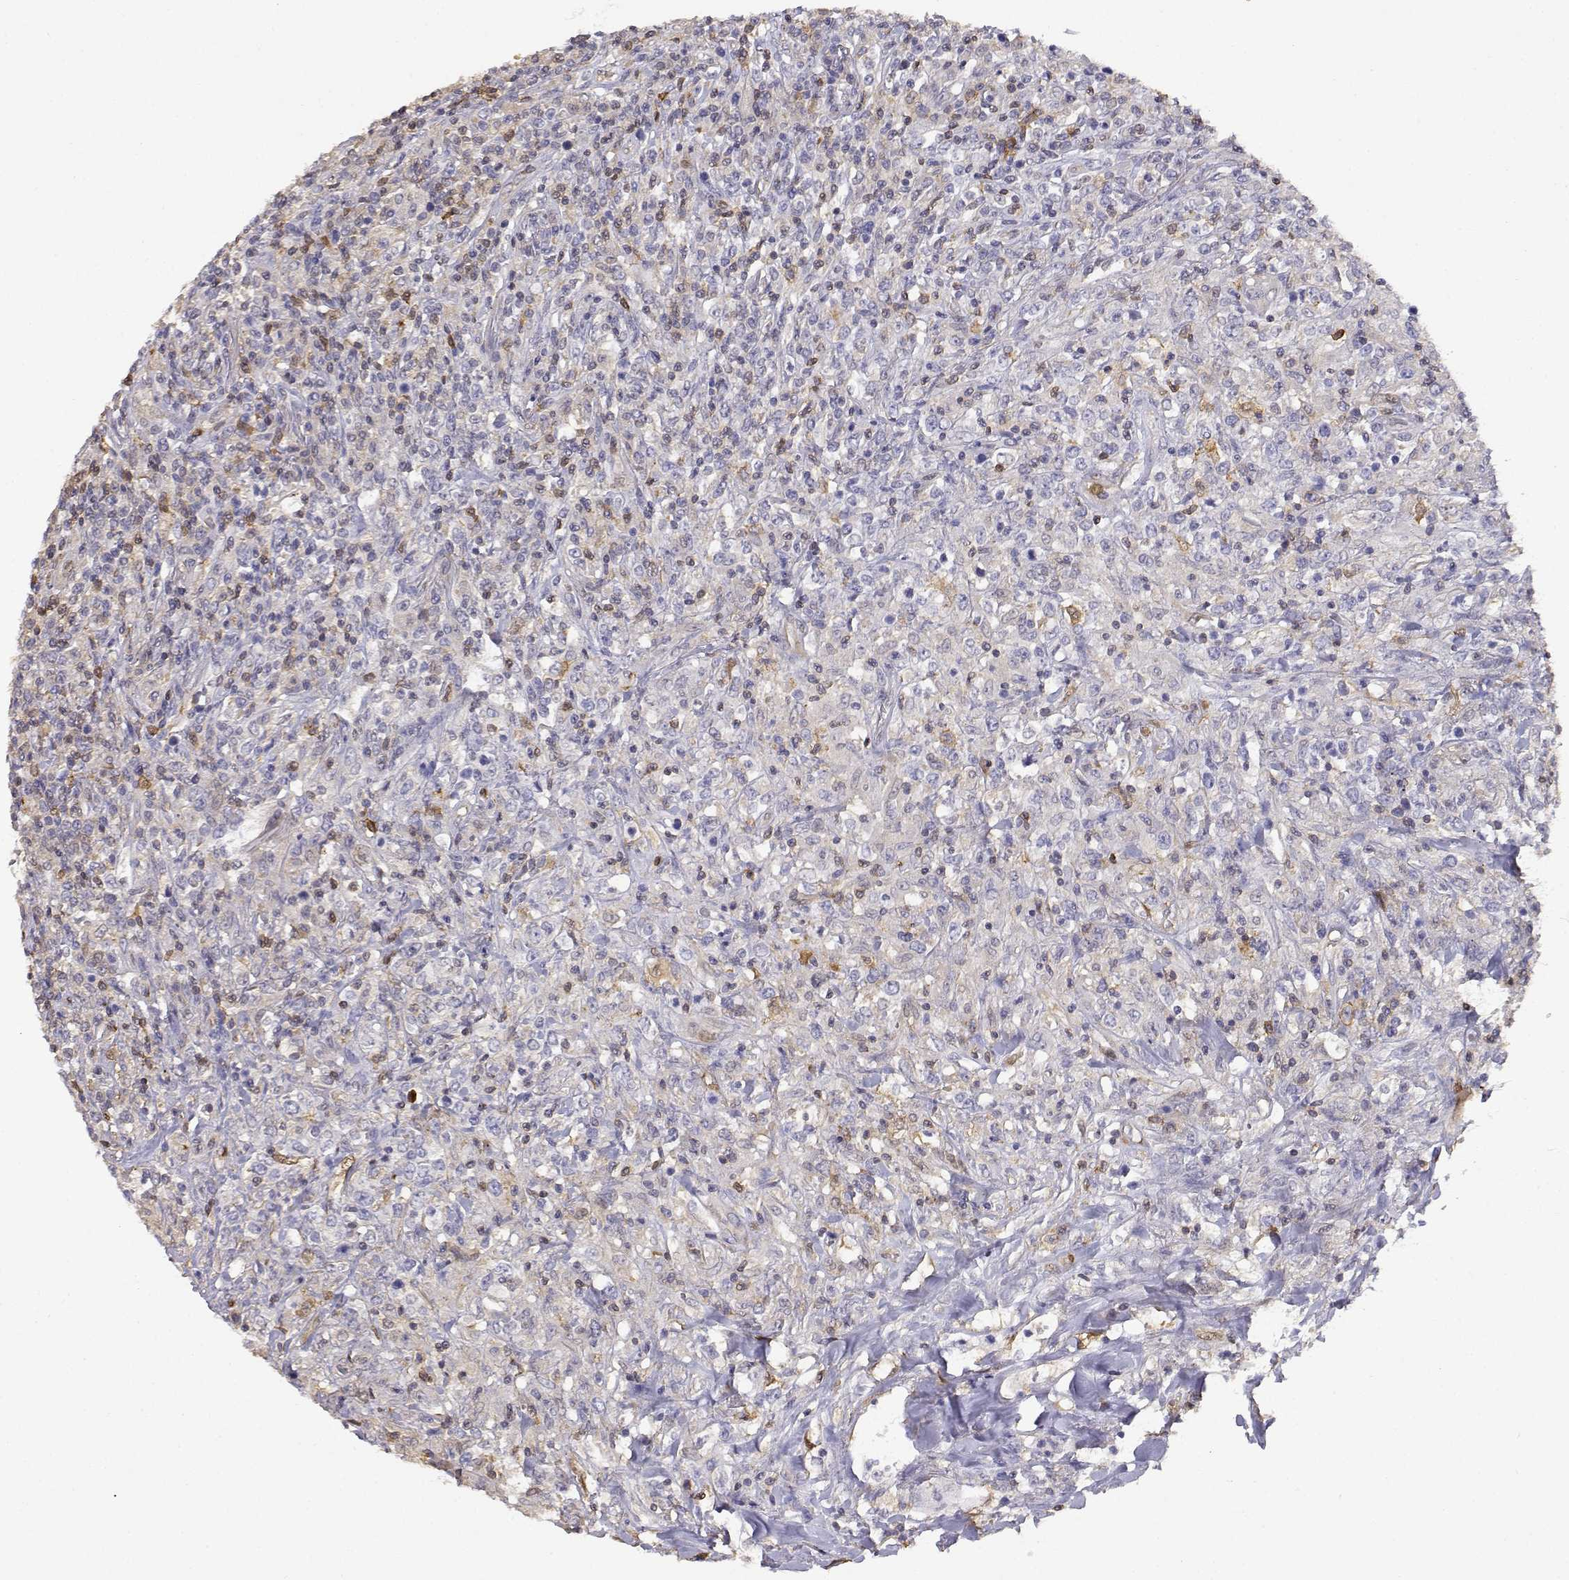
{"staining": {"intensity": "negative", "quantity": "none", "location": "none"}, "tissue": "lymphoma", "cell_type": "Tumor cells", "image_type": "cancer", "snomed": [{"axis": "morphology", "description": "Malignant lymphoma, non-Hodgkin's type, High grade"}, {"axis": "topography", "description": "Lung"}], "caption": "This photomicrograph is of lymphoma stained with immunohistochemistry (IHC) to label a protein in brown with the nuclei are counter-stained blue. There is no expression in tumor cells.", "gene": "ADA", "patient": {"sex": "male", "age": 79}}